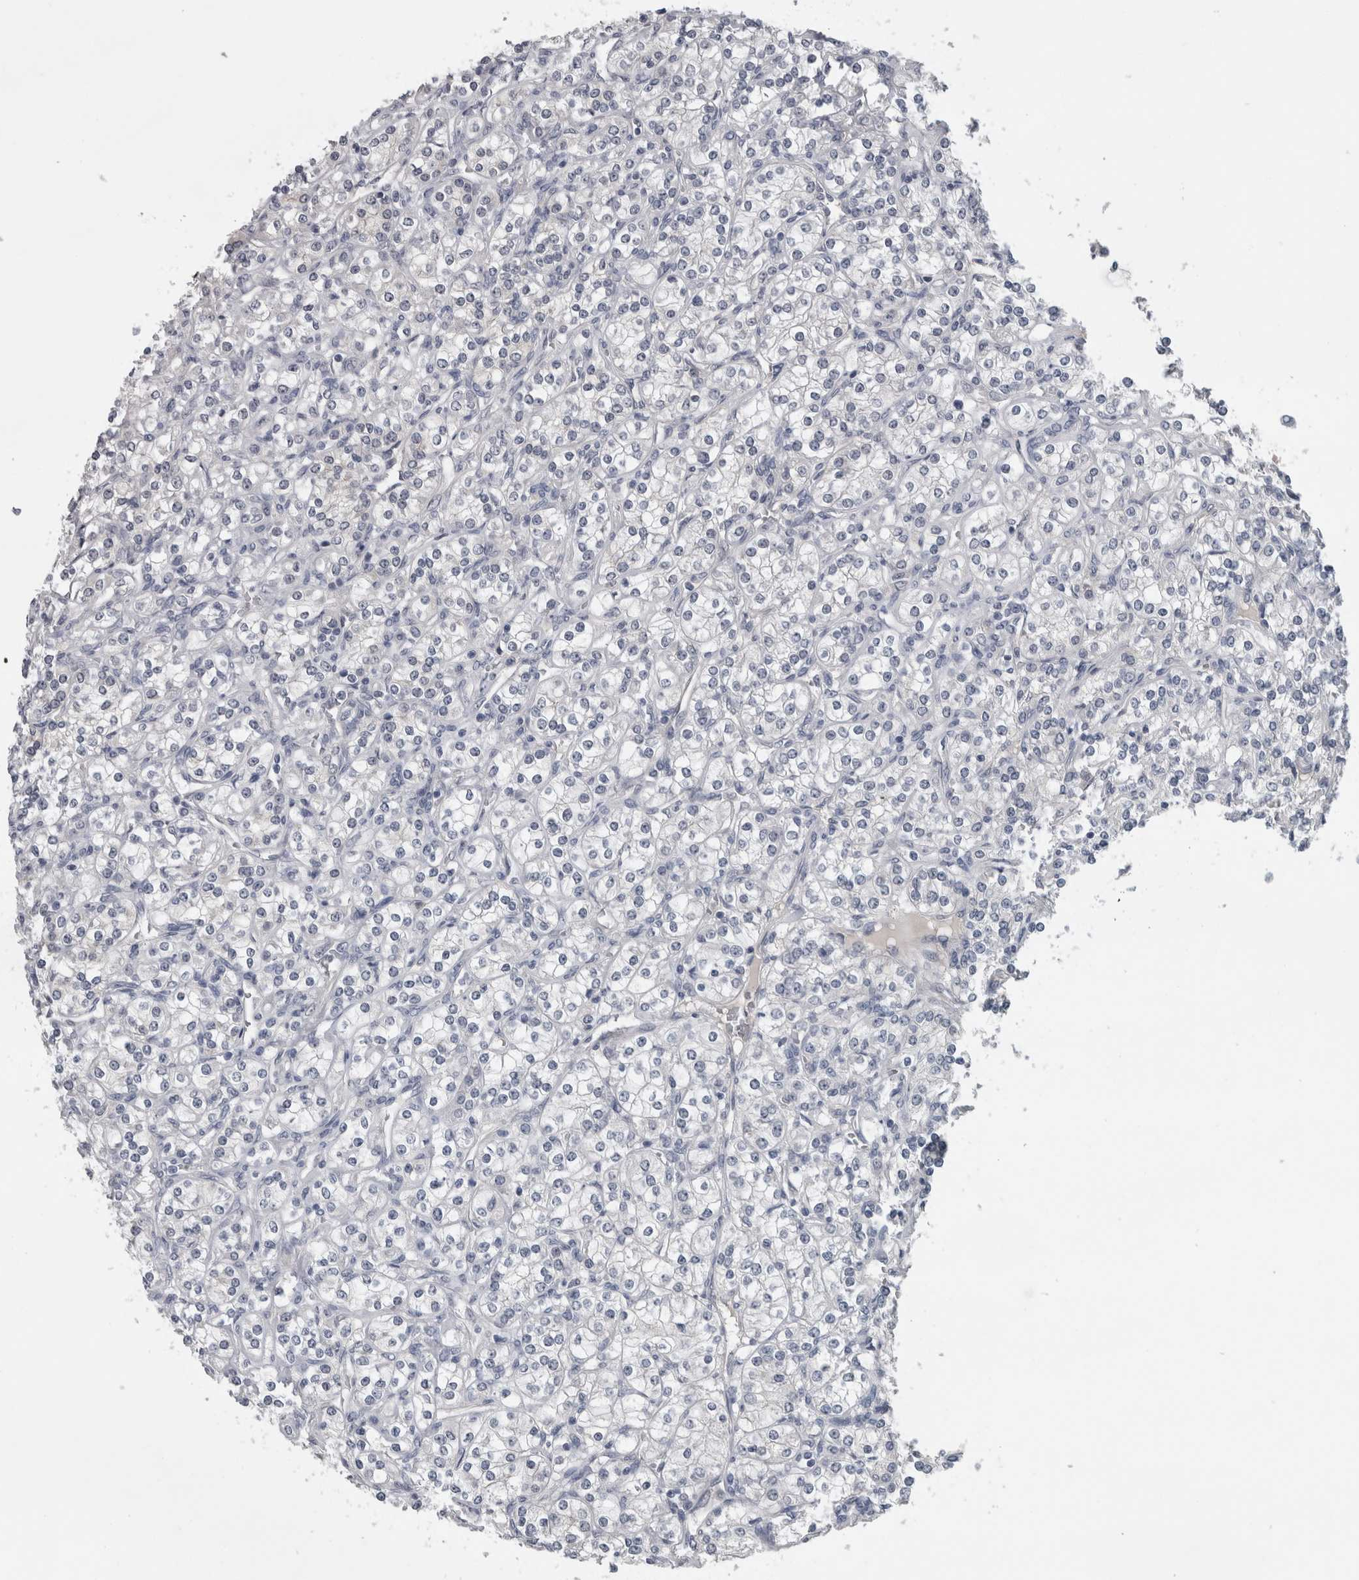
{"staining": {"intensity": "negative", "quantity": "none", "location": "none"}, "tissue": "renal cancer", "cell_type": "Tumor cells", "image_type": "cancer", "snomed": [{"axis": "morphology", "description": "Adenocarcinoma, NOS"}, {"axis": "topography", "description": "Kidney"}], "caption": "Immunohistochemical staining of human adenocarcinoma (renal) reveals no significant positivity in tumor cells. (Stains: DAB IHC with hematoxylin counter stain, Microscopy: brightfield microscopy at high magnification).", "gene": "NAPRT", "patient": {"sex": "male", "age": 77}}